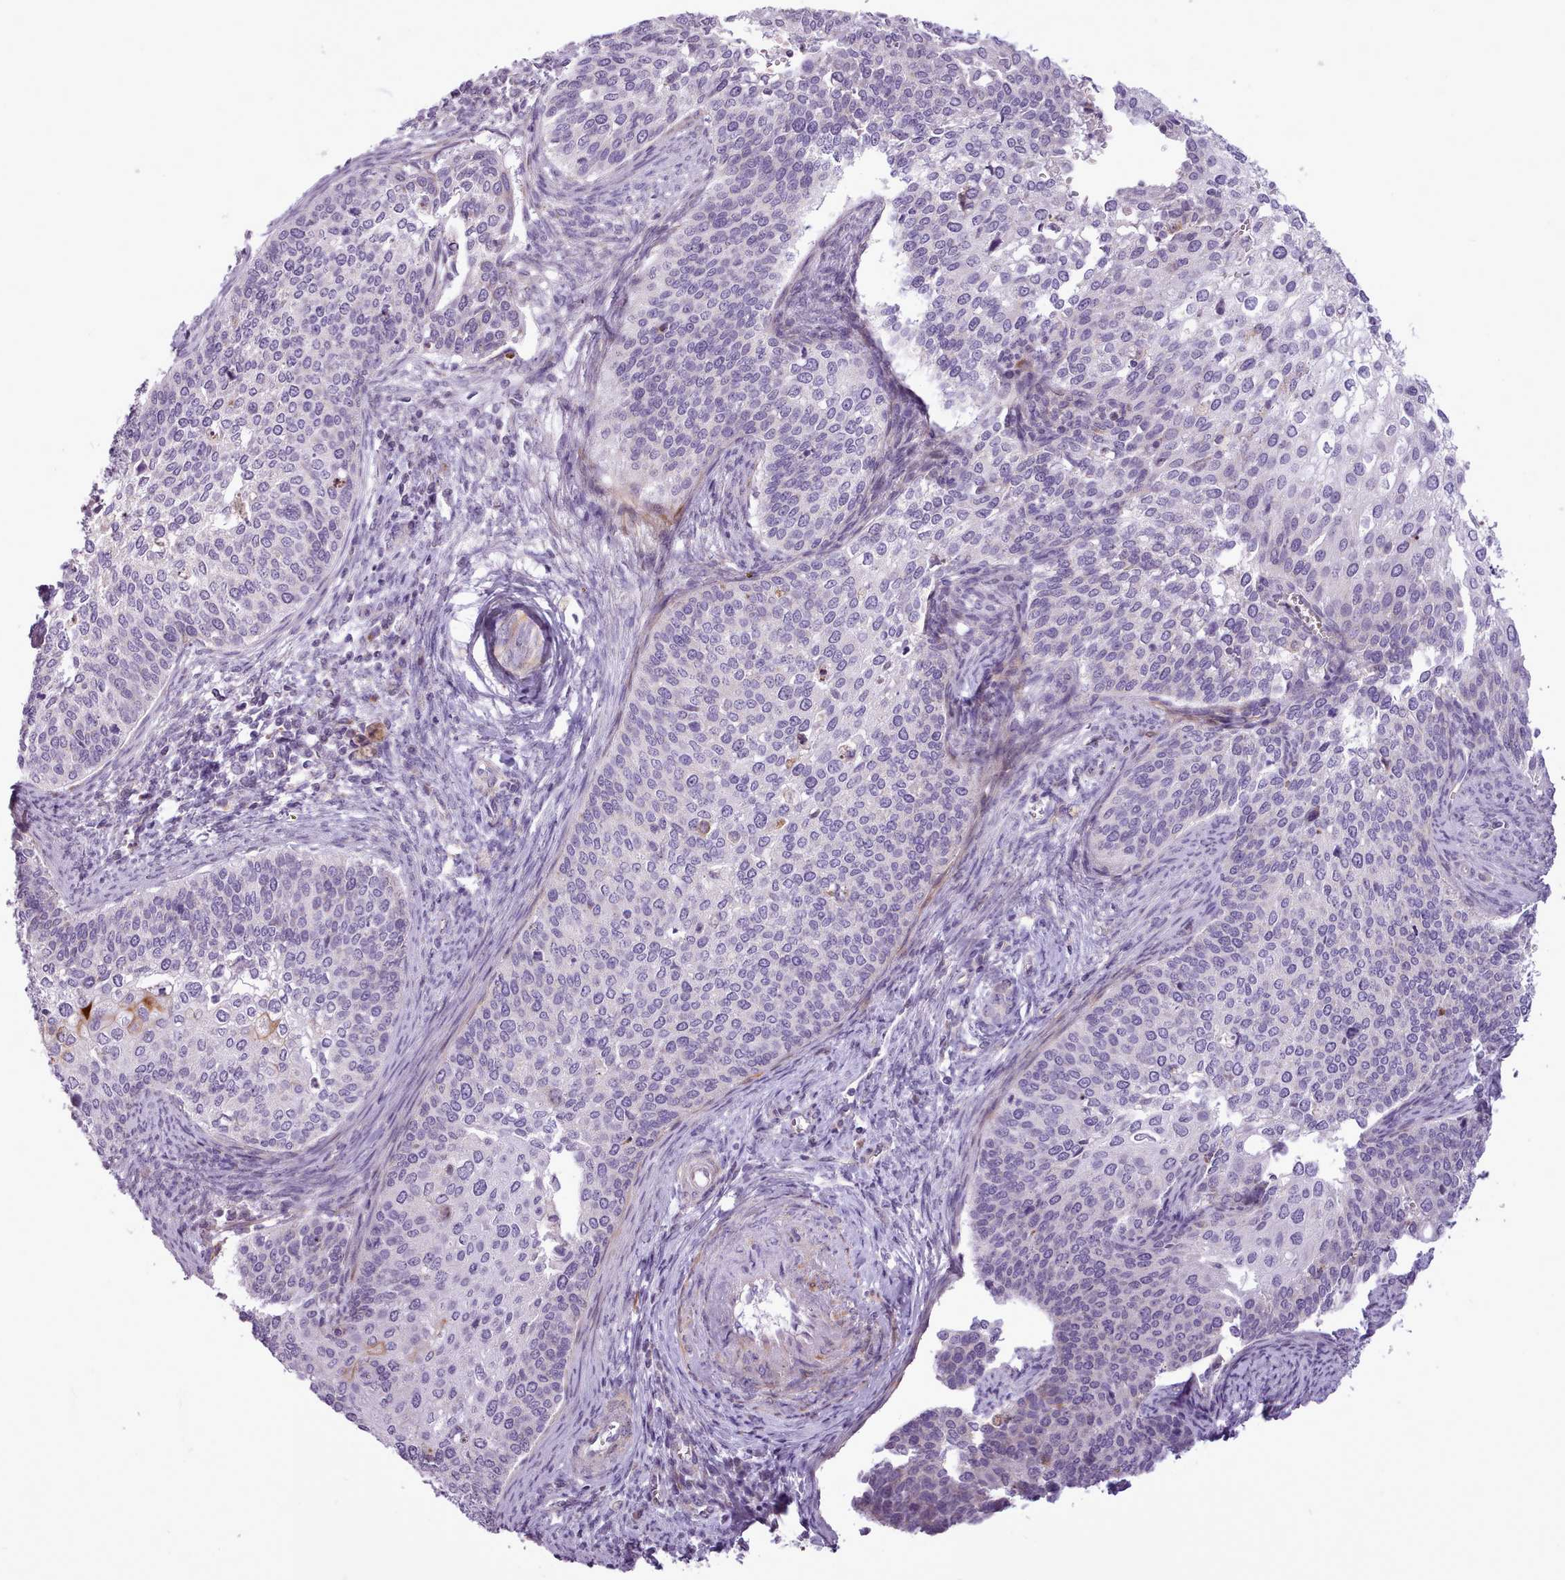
{"staining": {"intensity": "negative", "quantity": "none", "location": "none"}, "tissue": "cervical cancer", "cell_type": "Tumor cells", "image_type": "cancer", "snomed": [{"axis": "morphology", "description": "Squamous cell carcinoma, NOS"}, {"axis": "topography", "description": "Cervix"}], "caption": "High magnification brightfield microscopy of cervical cancer (squamous cell carcinoma) stained with DAB (3,3'-diaminobenzidine) (brown) and counterstained with hematoxylin (blue): tumor cells show no significant expression. (DAB immunohistochemistry visualized using brightfield microscopy, high magnification).", "gene": "AVL9", "patient": {"sex": "female", "age": 44}}